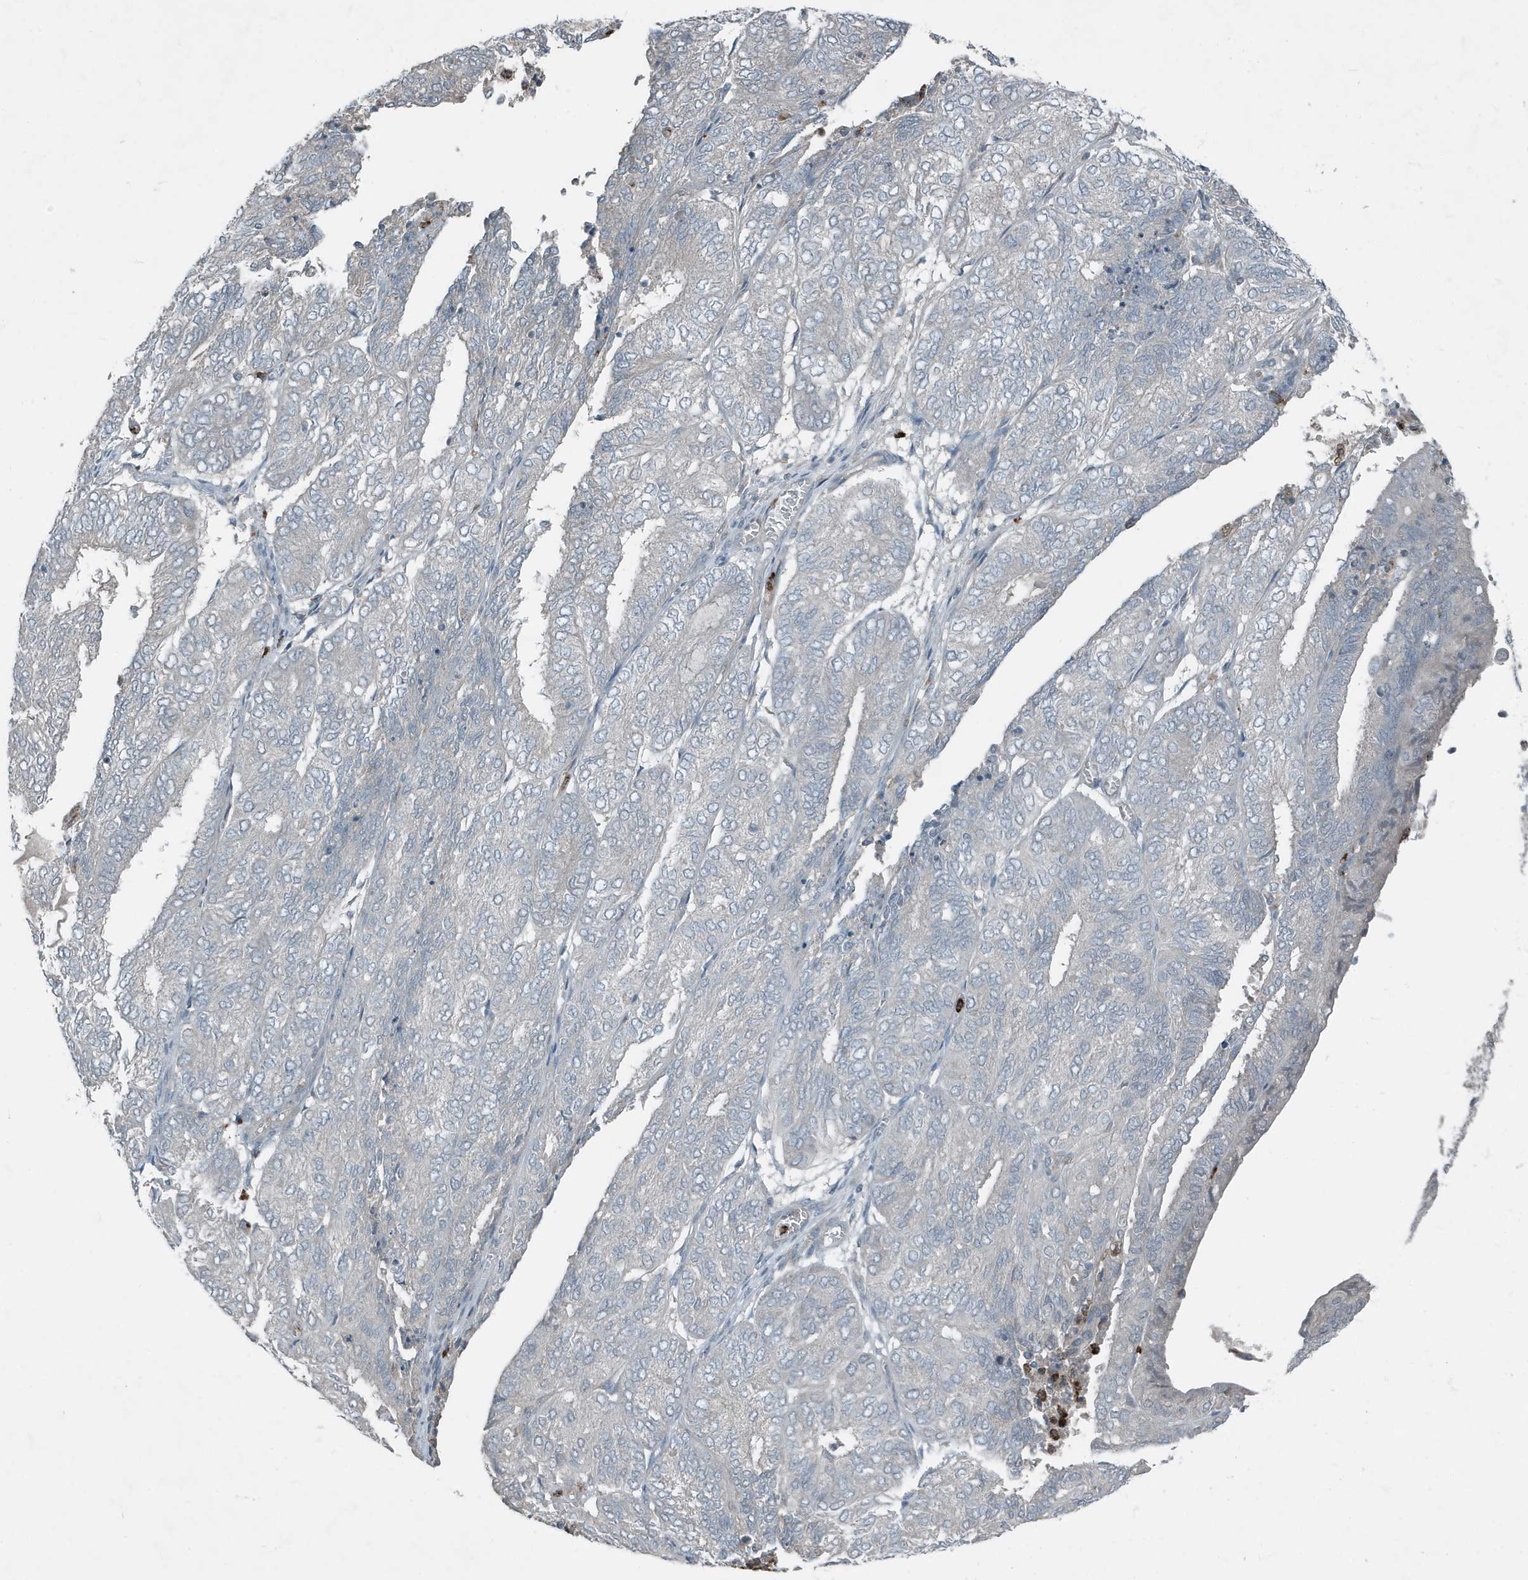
{"staining": {"intensity": "negative", "quantity": "none", "location": "none"}, "tissue": "endometrial cancer", "cell_type": "Tumor cells", "image_type": "cancer", "snomed": [{"axis": "morphology", "description": "Adenocarcinoma, NOS"}, {"axis": "topography", "description": "Uterus"}], "caption": "Immunohistochemical staining of human endometrial cancer reveals no significant expression in tumor cells.", "gene": "DAPP1", "patient": {"sex": "female", "age": 60}}